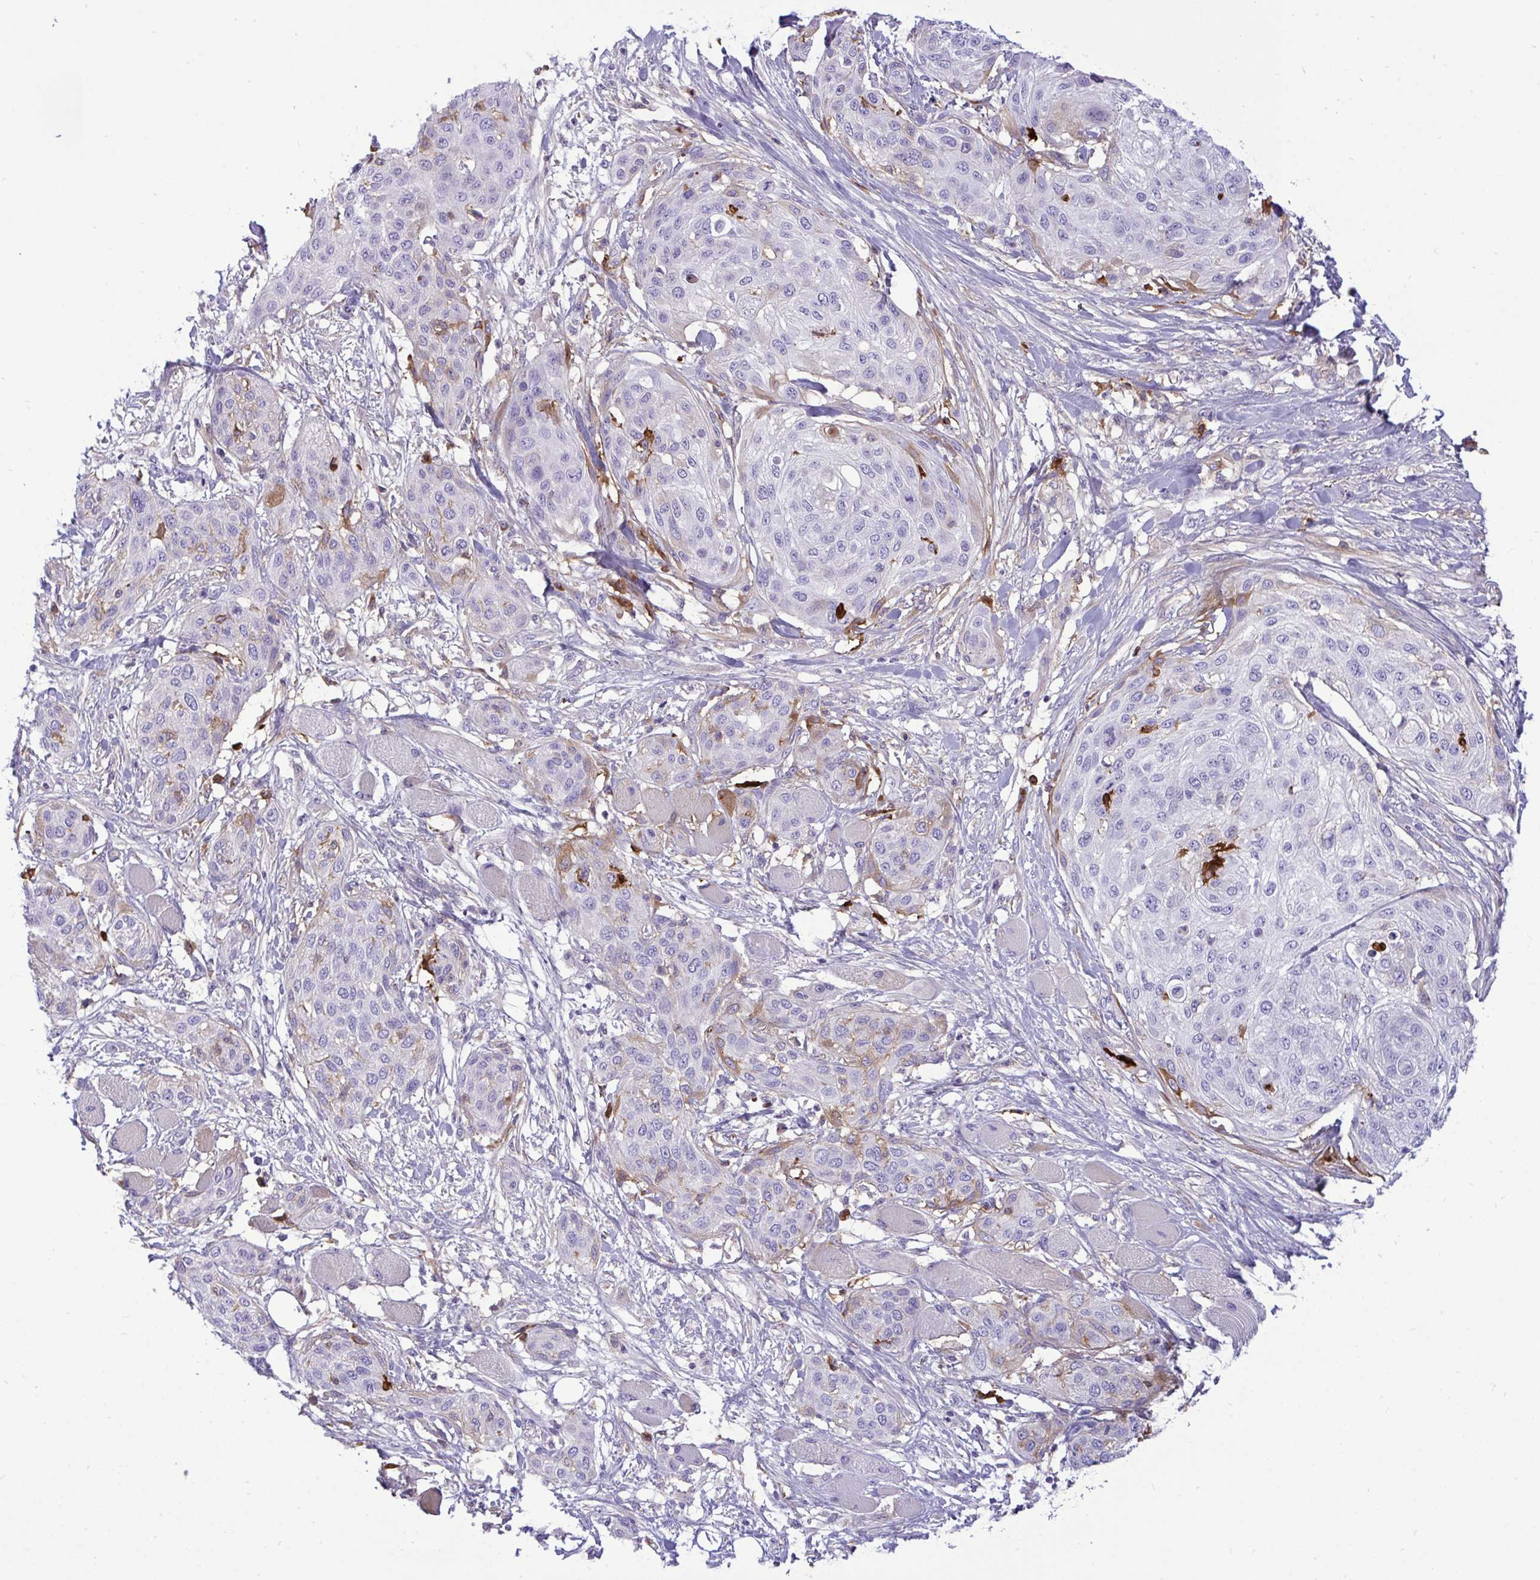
{"staining": {"intensity": "negative", "quantity": "none", "location": "none"}, "tissue": "skin cancer", "cell_type": "Tumor cells", "image_type": "cancer", "snomed": [{"axis": "morphology", "description": "Squamous cell carcinoma, NOS"}, {"axis": "topography", "description": "Skin"}], "caption": "Immunohistochemistry (IHC) photomicrograph of neoplastic tissue: human skin cancer stained with DAB (3,3'-diaminobenzidine) demonstrates no significant protein expression in tumor cells.", "gene": "F2", "patient": {"sex": "female", "age": 87}}